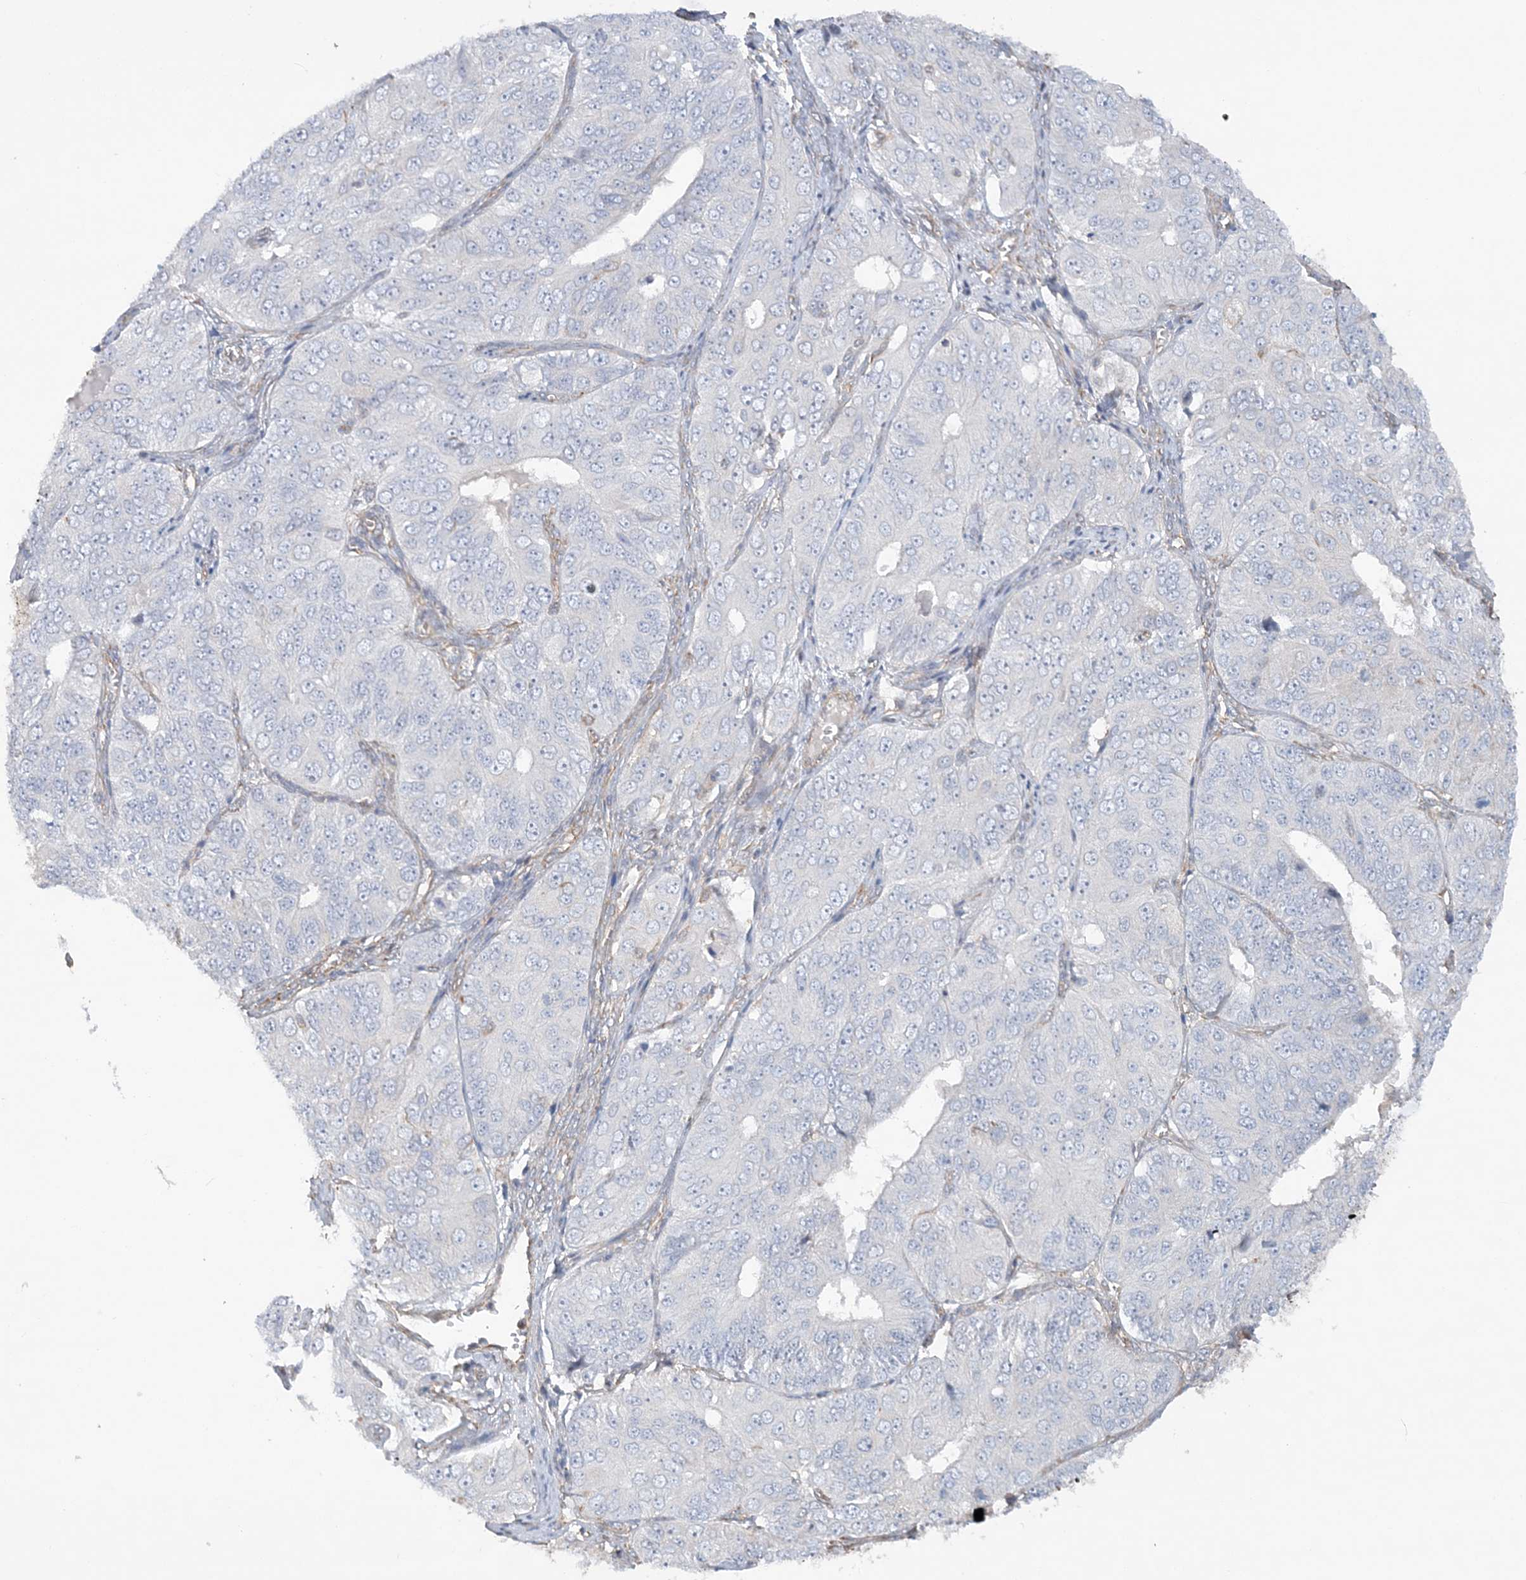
{"staining": {"intensity": "negative", "quantity": "none", "location": "none"}, "tissue": "ovarian cancer", "cell_type": "Tumor cells", "image_type": "cancer", "snomed": [{"axis": "morphology", "description": "Carcinoma, endometroid"}, {"axis": "topography", "description": "Ovary"}], "caption": "Immunohistochemistry histopathology image of human ovarian cancer (endometroid carcinoma) stained for a protein (brown), which demonstrates no positivity in tumor cells. (Immunohistochemistry (ihc), brightfield microscopy, high magnification).", "gene": "ZNF821", "patient": {"sex": "female", "age": 51}}